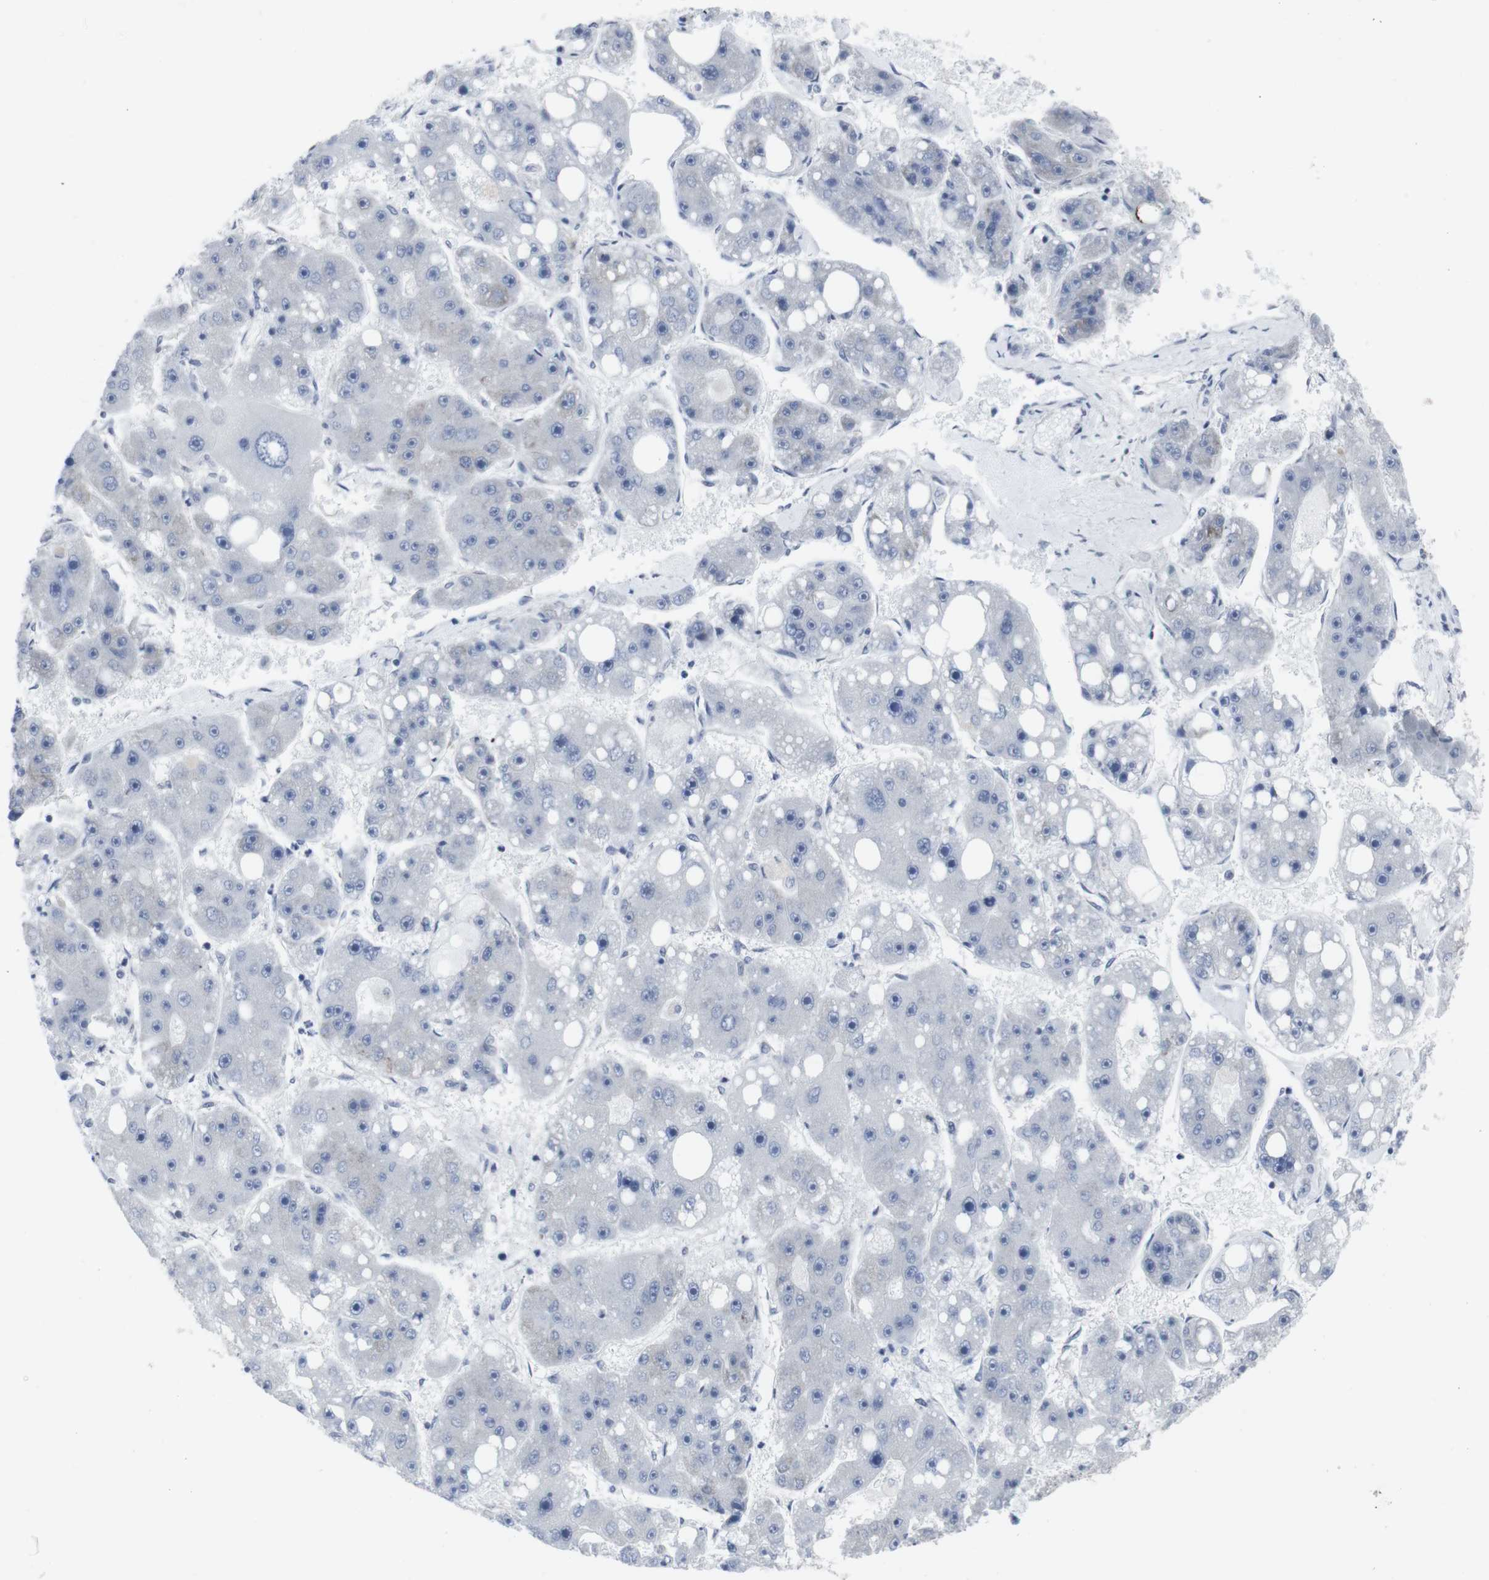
{"staining": {"intensity": "negative", "quantity": "none", "location": "none"}, "tissue": "liver cancer", "cell_type": "Tumor cells", "image_type": "cancer", "snomed": [{"axis": "morphology", "description": "Carcinoma, Hepatocellular, NOS"}, {"axis": "topography", "description": "Liver"}], "caption": "An immunohistochemistry (IHC) photomicrograph of hepatocellular carcinoma (liver) is shown. There is no staining in tumor cells of hepatocellular carcinoma (liver).", "gene": "GEMIN2", "patient": {"sex": "female", "age": 61}}